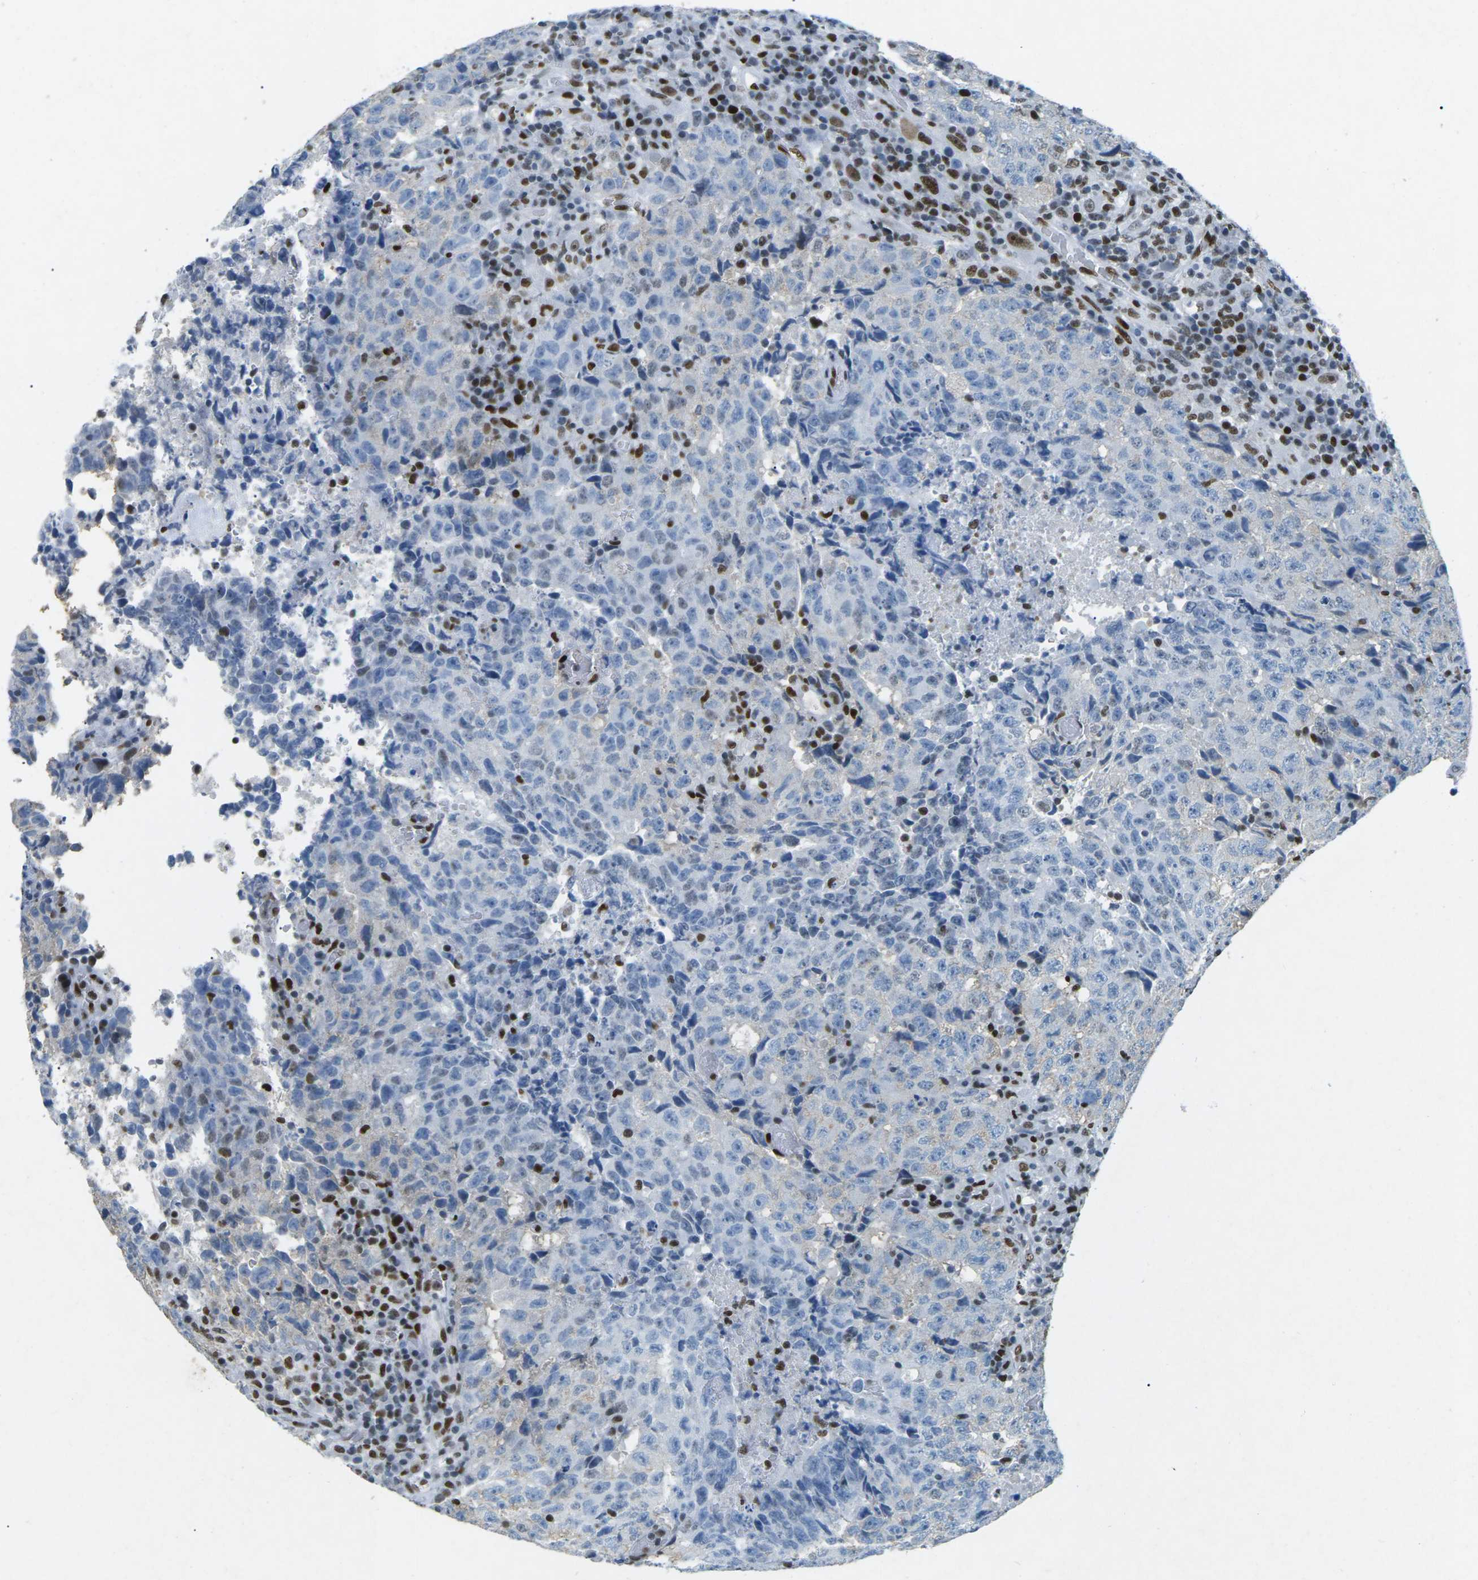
{"staining": {"intensity": "moderate", "quantity": "25%-75%", "location": "nuclear"}, "tissue": "testis cancer", "cell_type": "Tumor cells", "image_type": "cancer", "snomed": [{"axis": "morphology", "description": "Necrosis, NOS"}, {"axis": "morphology", "description": "Carcinoma, Embryonal, NOS"}, {"axis": "topography", "description": "Testis"}], "caption": "Protein staining displays moderate nuclear staining in approximately 25%-75% of tumor cells in embryonal carcinoma (testis).", "gene": "RB1", "patient": {"sex": "male", "age": 19}}